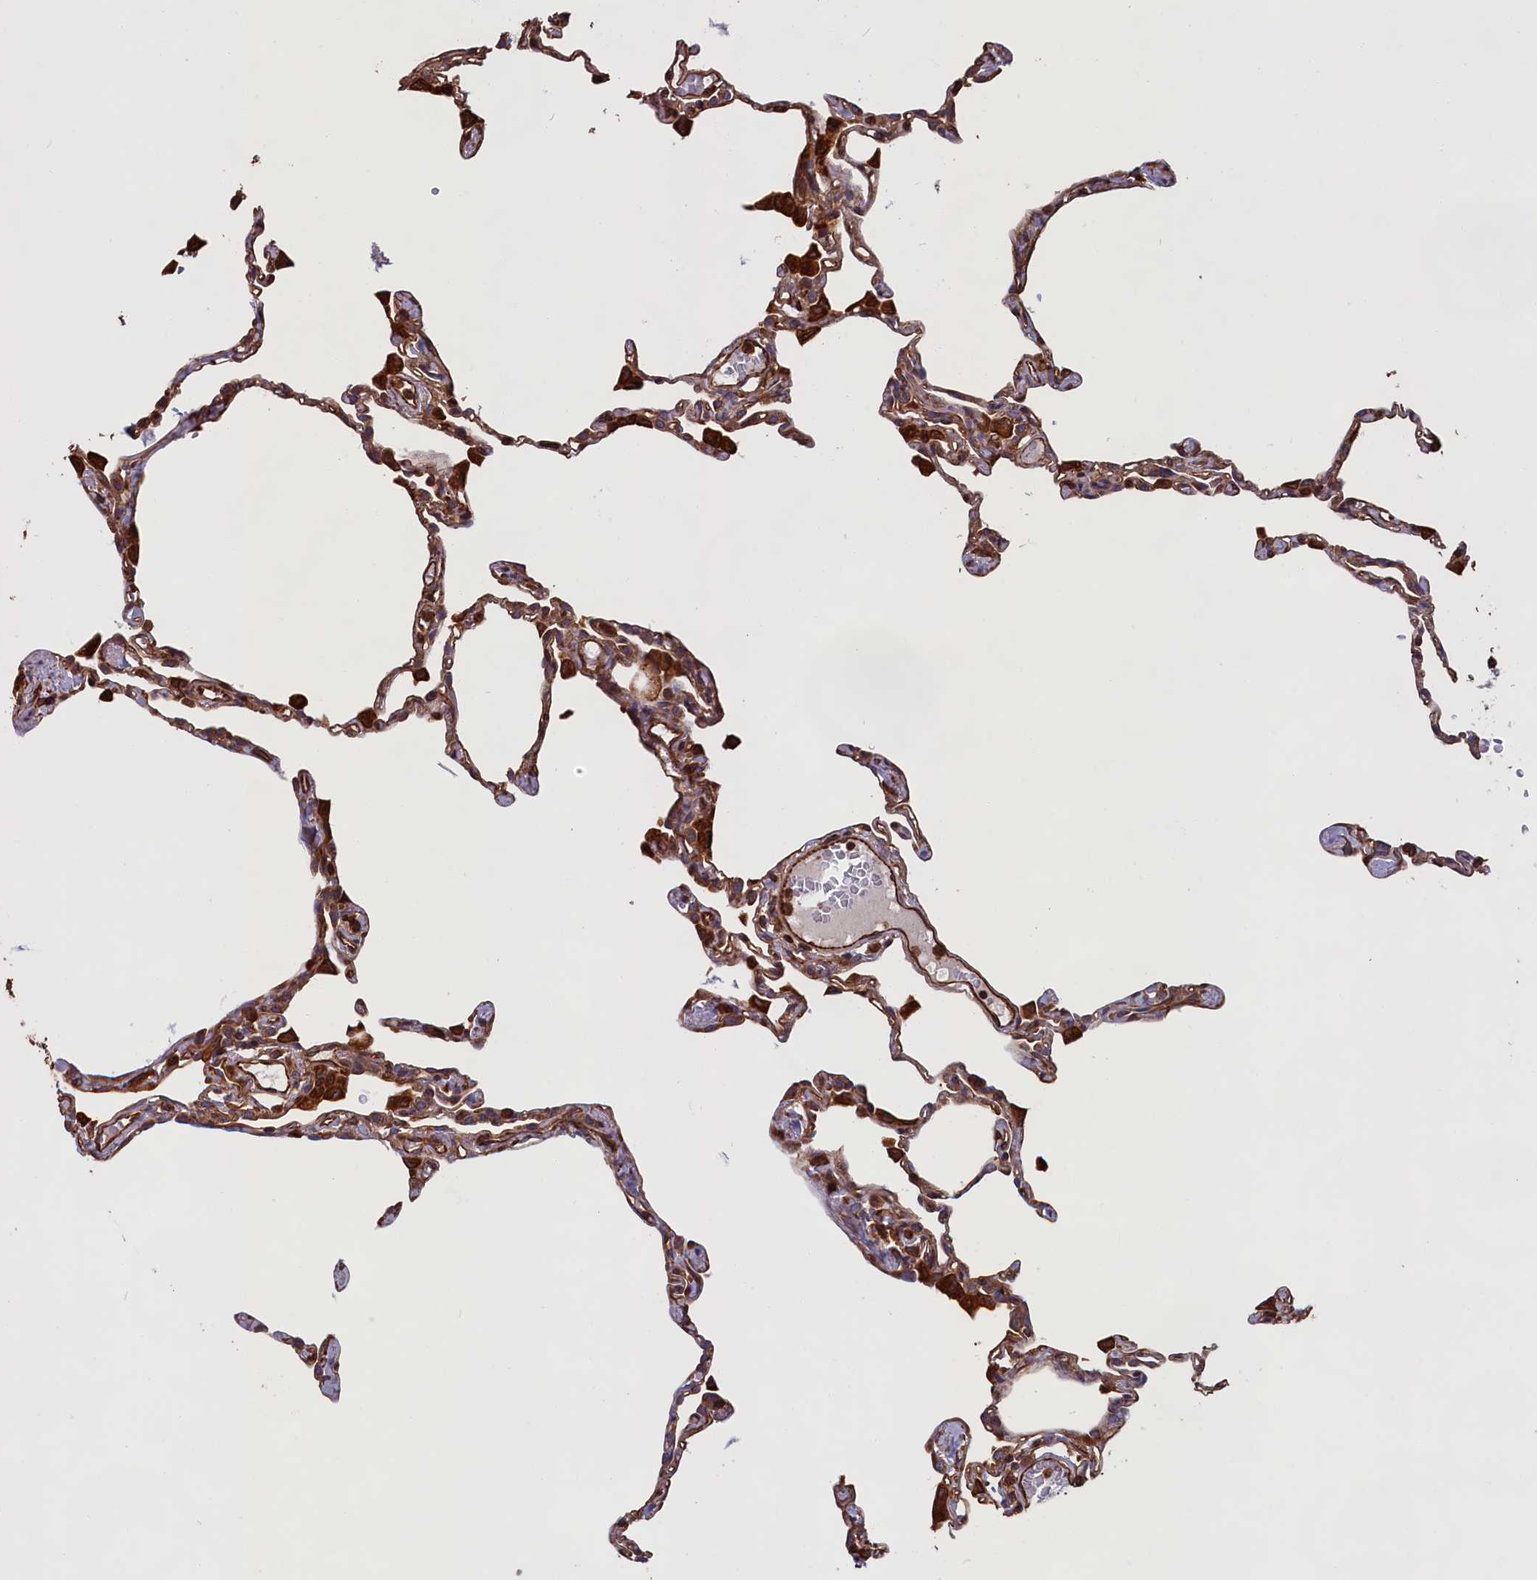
{"staining": {"intensity": "strong", "quantity": "25%-75%", "location": "cytoplasmic/membranous"}, "tissue": "lung", "cell_type": "Alveolar cells", "image_type": "normal", "snomed": [{"axis": "morphology", "description": "Normal tissue, NOS"}, {"axis": "topography", "description": "Lung"}], "caption": "A photomicrograph showing strong cytoplasmic/membranous expression in about 25%-75% of alveolar cells in unremarkable lung, as visualized by brown immunohistochemical staining.", "gene": "CCDC124", "patient": {"sex": "female", "age": 49}}